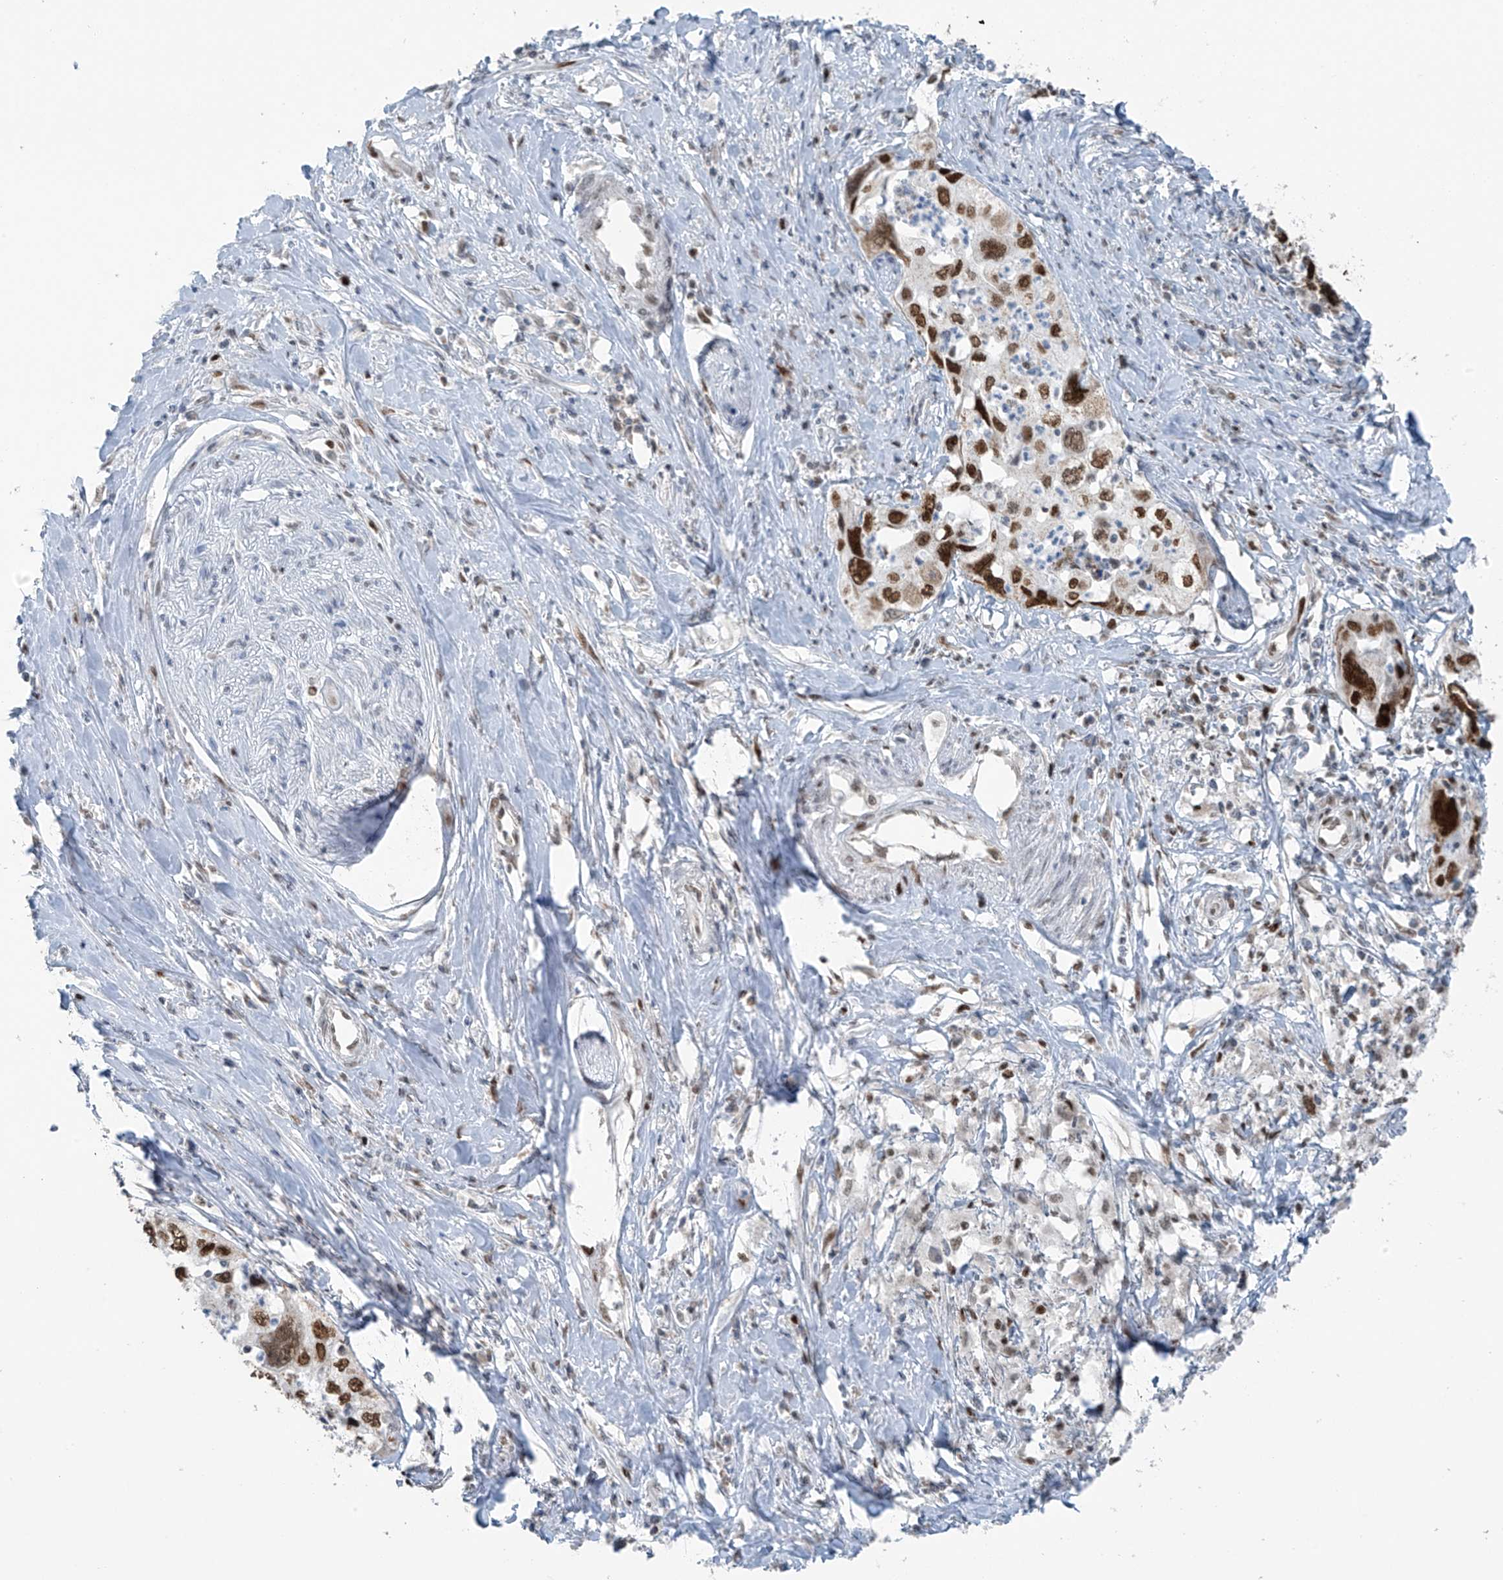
{"staining": {"intensity": "strong", "quantity": ">75%", "location": "nuclear"}, "tissue": "cervical cancer", "cell_type": "Tumor cells", "image_type": "cancer", "snomed": [{"axis": "morphology", "description": "Squamous cell carcinoma, NOS"}, {"axis": "topography", "description": "Cervix"}], "caption": "Approximately >75% of tumor cells in cervical squamous cell carcinoma show strong nuclear protein staining as visualized by brown immunohistochemical staining.", "gene": "WRNIP1", "patient": {"sex": "female", "age": 31}}